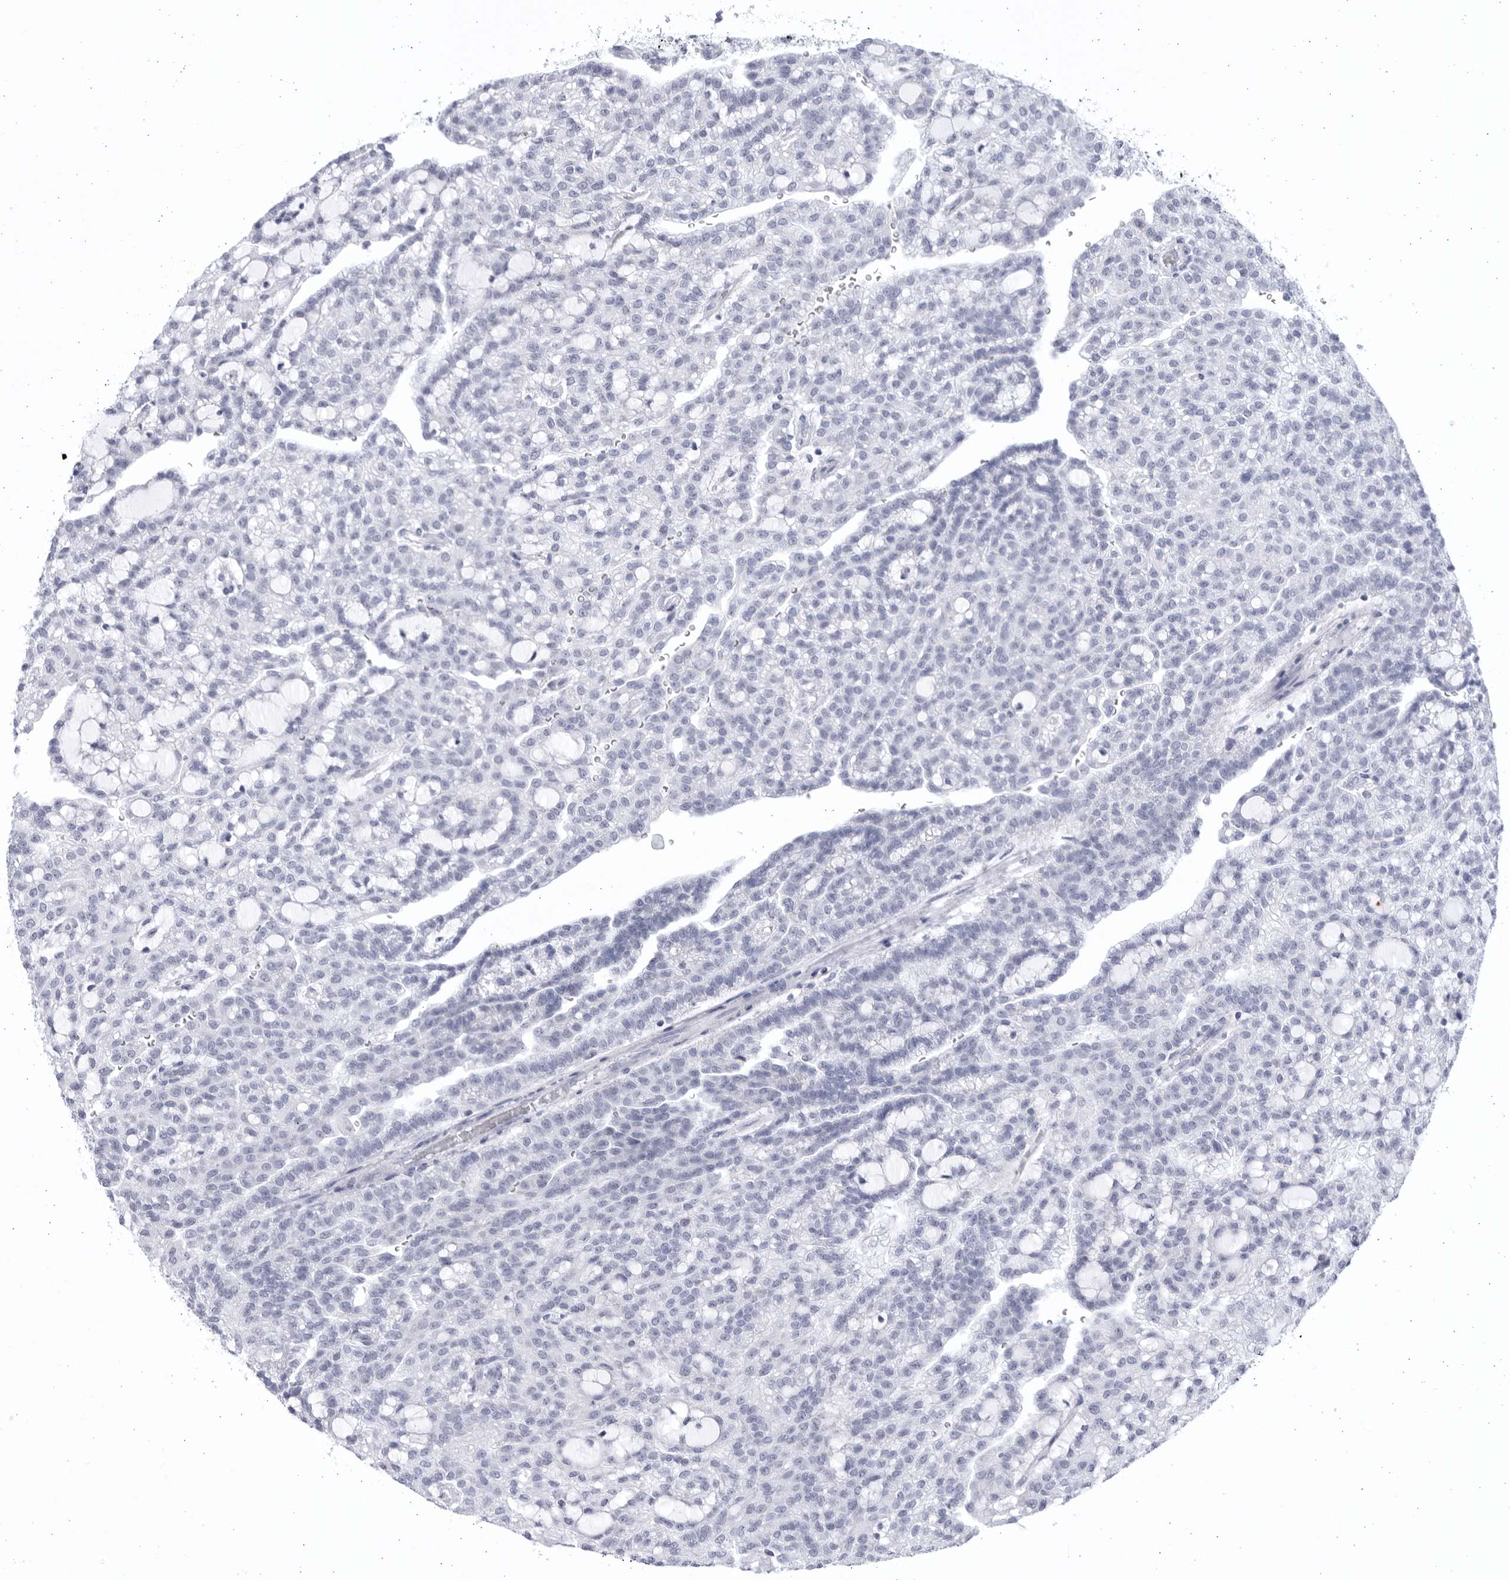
{"staining": {"intensity": "negative", "quantity": "none", "location": "none"}, "tissue": "renal cancer", "cell_type": "Tumor cells", "image_type": "cancer", "snomed": [{"axis": "morphology", "description": "Adenocarcinoma, NOS"}, {"axis": "topography", "description": "Kidney"}], "caption": "Immunohistochemistry (IHC) micrograph of renal cancer (adenocarcinoma) stained for a protein (brown), which displays no expression in tumor cells.", "gene": "CCDC181", "patient": {"sex": "male", "age": 63}}